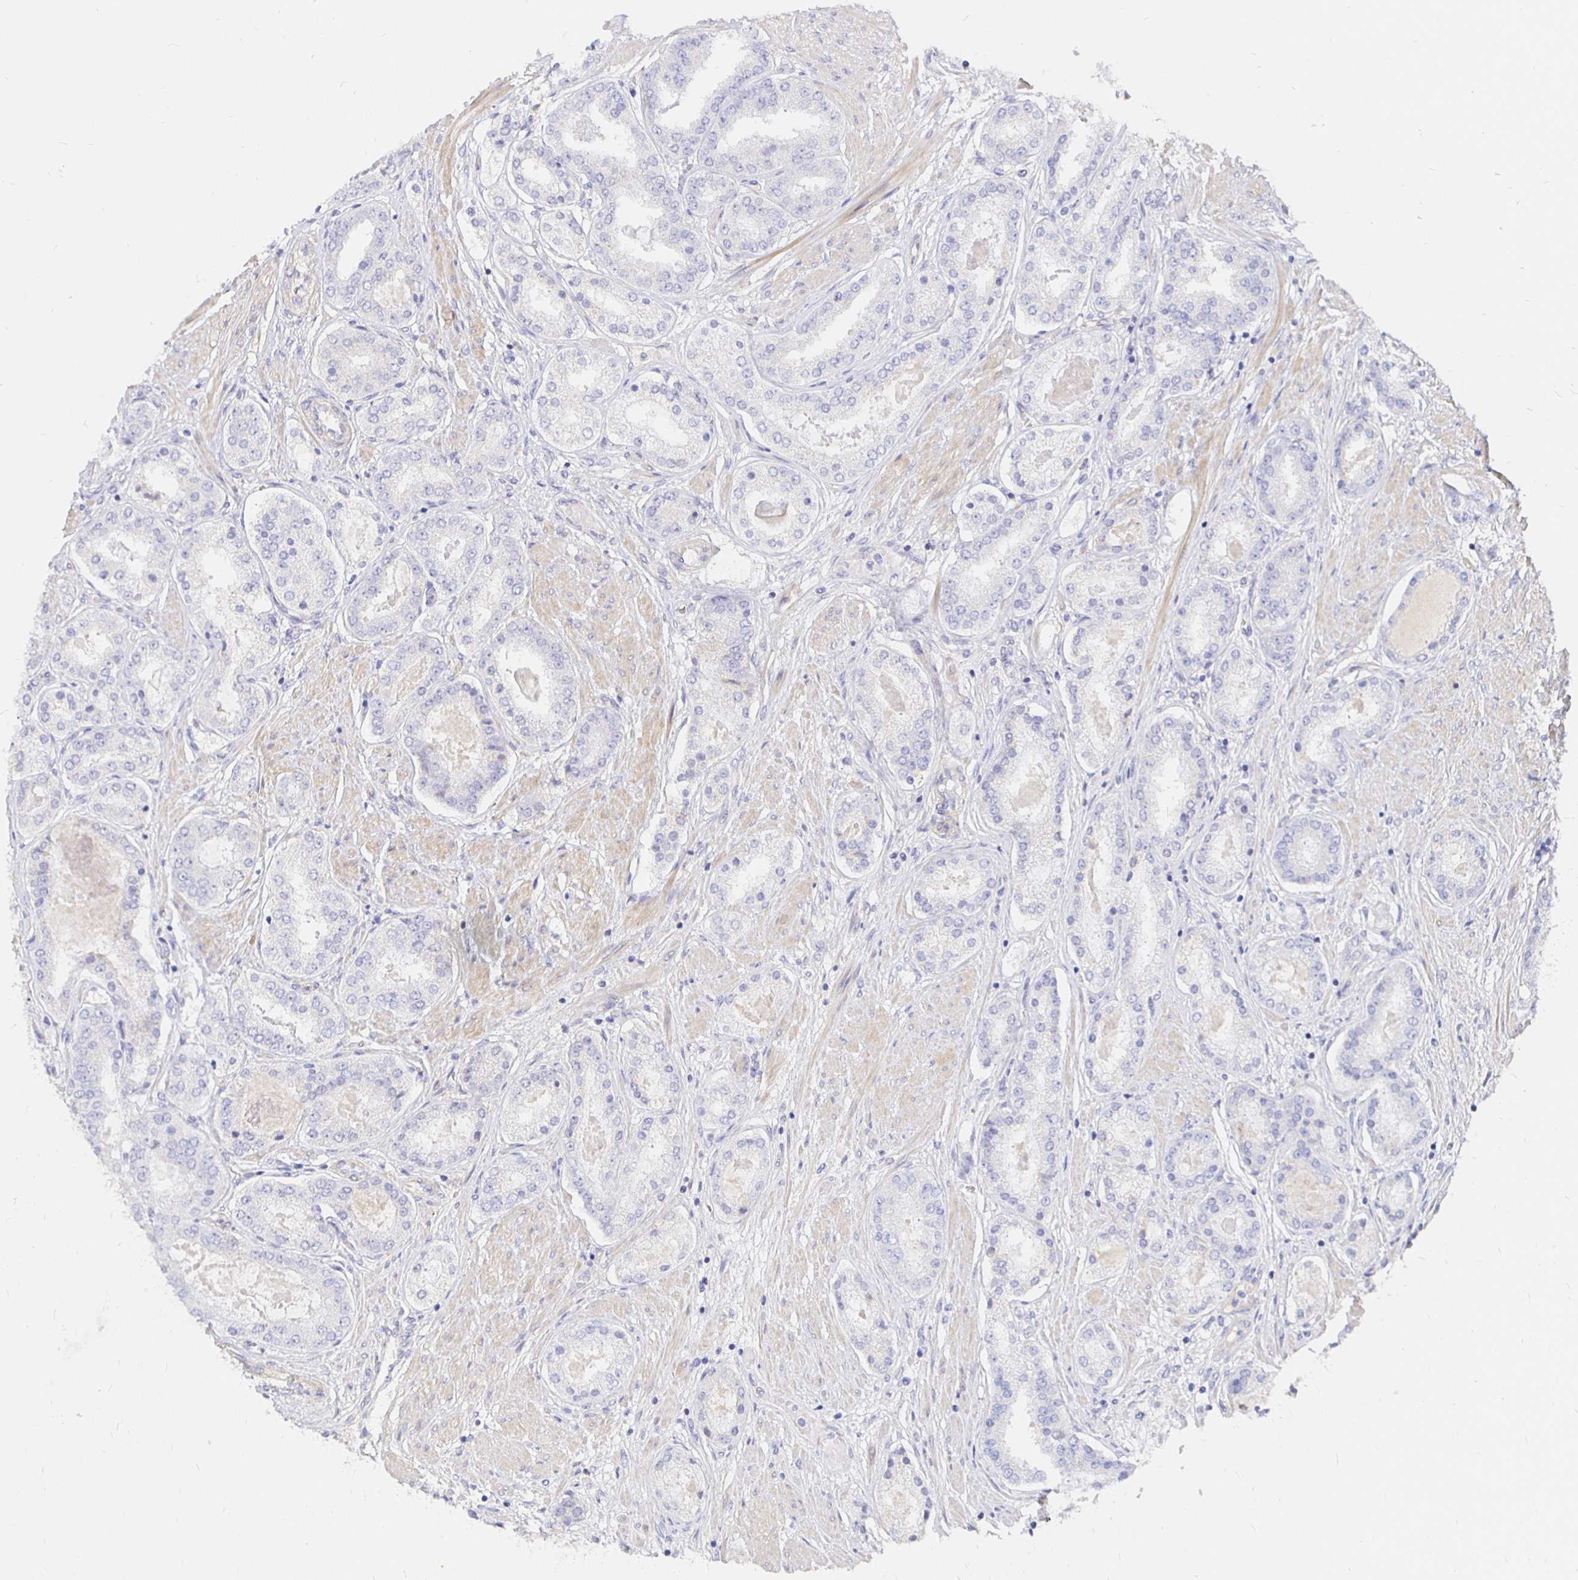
{"staining": {"intensity": "negative", "quantity": "none", "location": "none"}, "tissue": "prostate cancer", "cell_type": "Tumor cells", "image_type": "cancer", "snomed": [{"axis": "morphology", "description": "Adenocarcinoma, High grade"}, {"axis": "topography", "description": "Prostate"}], "caption": "The IHC micrograph has no significant expression in tumor cells of prostate cancer tissue.", "gene": "PALM2AKAP2", "patient": {"sex": "male", "age": 63}}